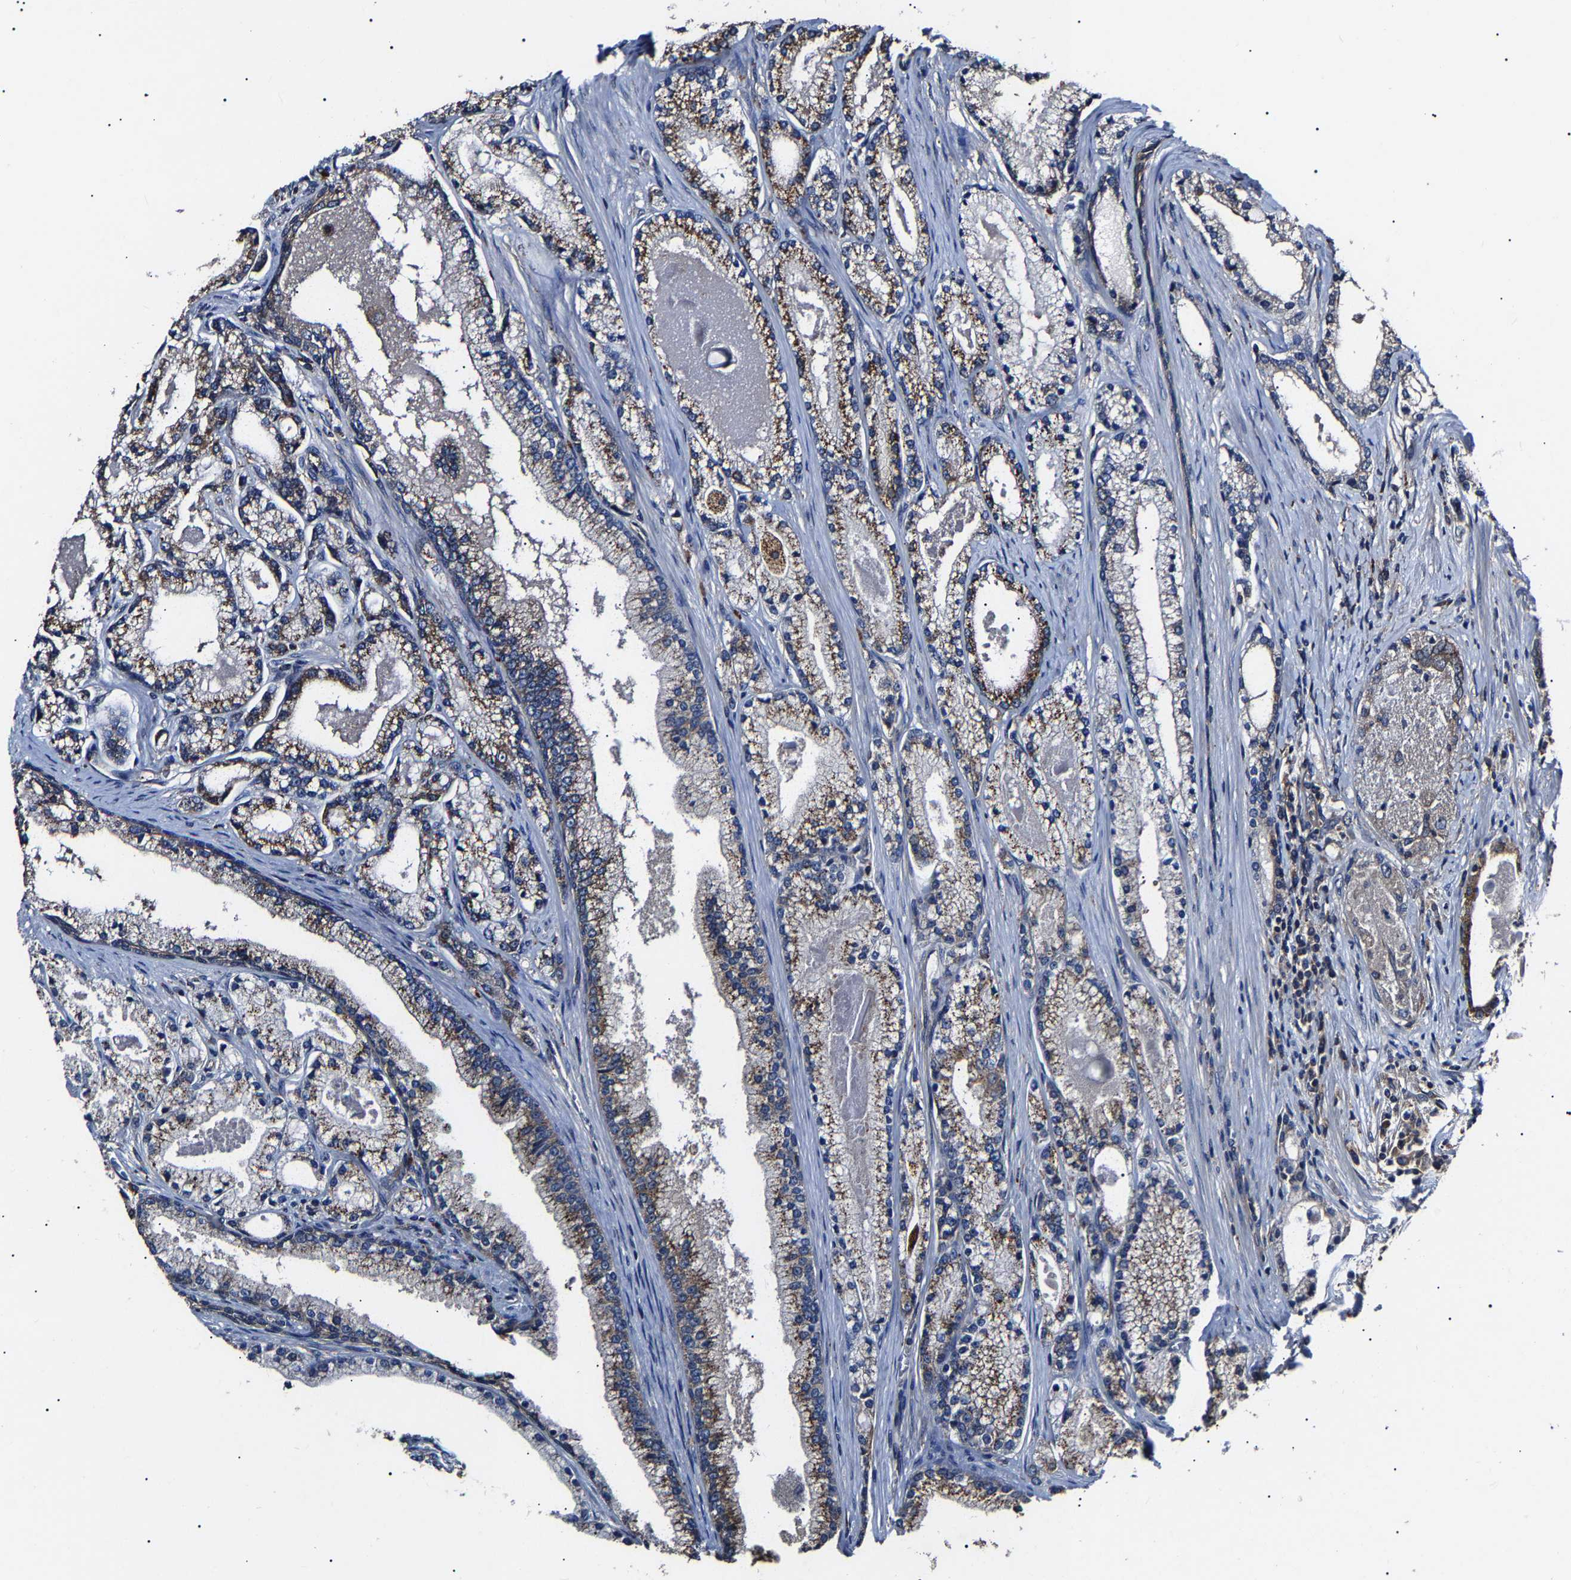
{"staining": {"intensity": "moderate", "quantity": ">75%", "location": "cytoplasmic/membranous"}, "tissue": "prostate cancer", "cell_type": "Tumor cells", "image_type": "cancer", "snomed": [{"axis": "morphology", "description": "Adenocarcinoma, High grade"}, {"axis": "topography", "description": "Prostate"}], "caption": "The immunohistochemical stain labels moderate cytoplasmic/membranous positivity in tumor cells of prostate cancer tissue.", "gene": "CCT8", "patient": {"sex": "male", "age": 71}}